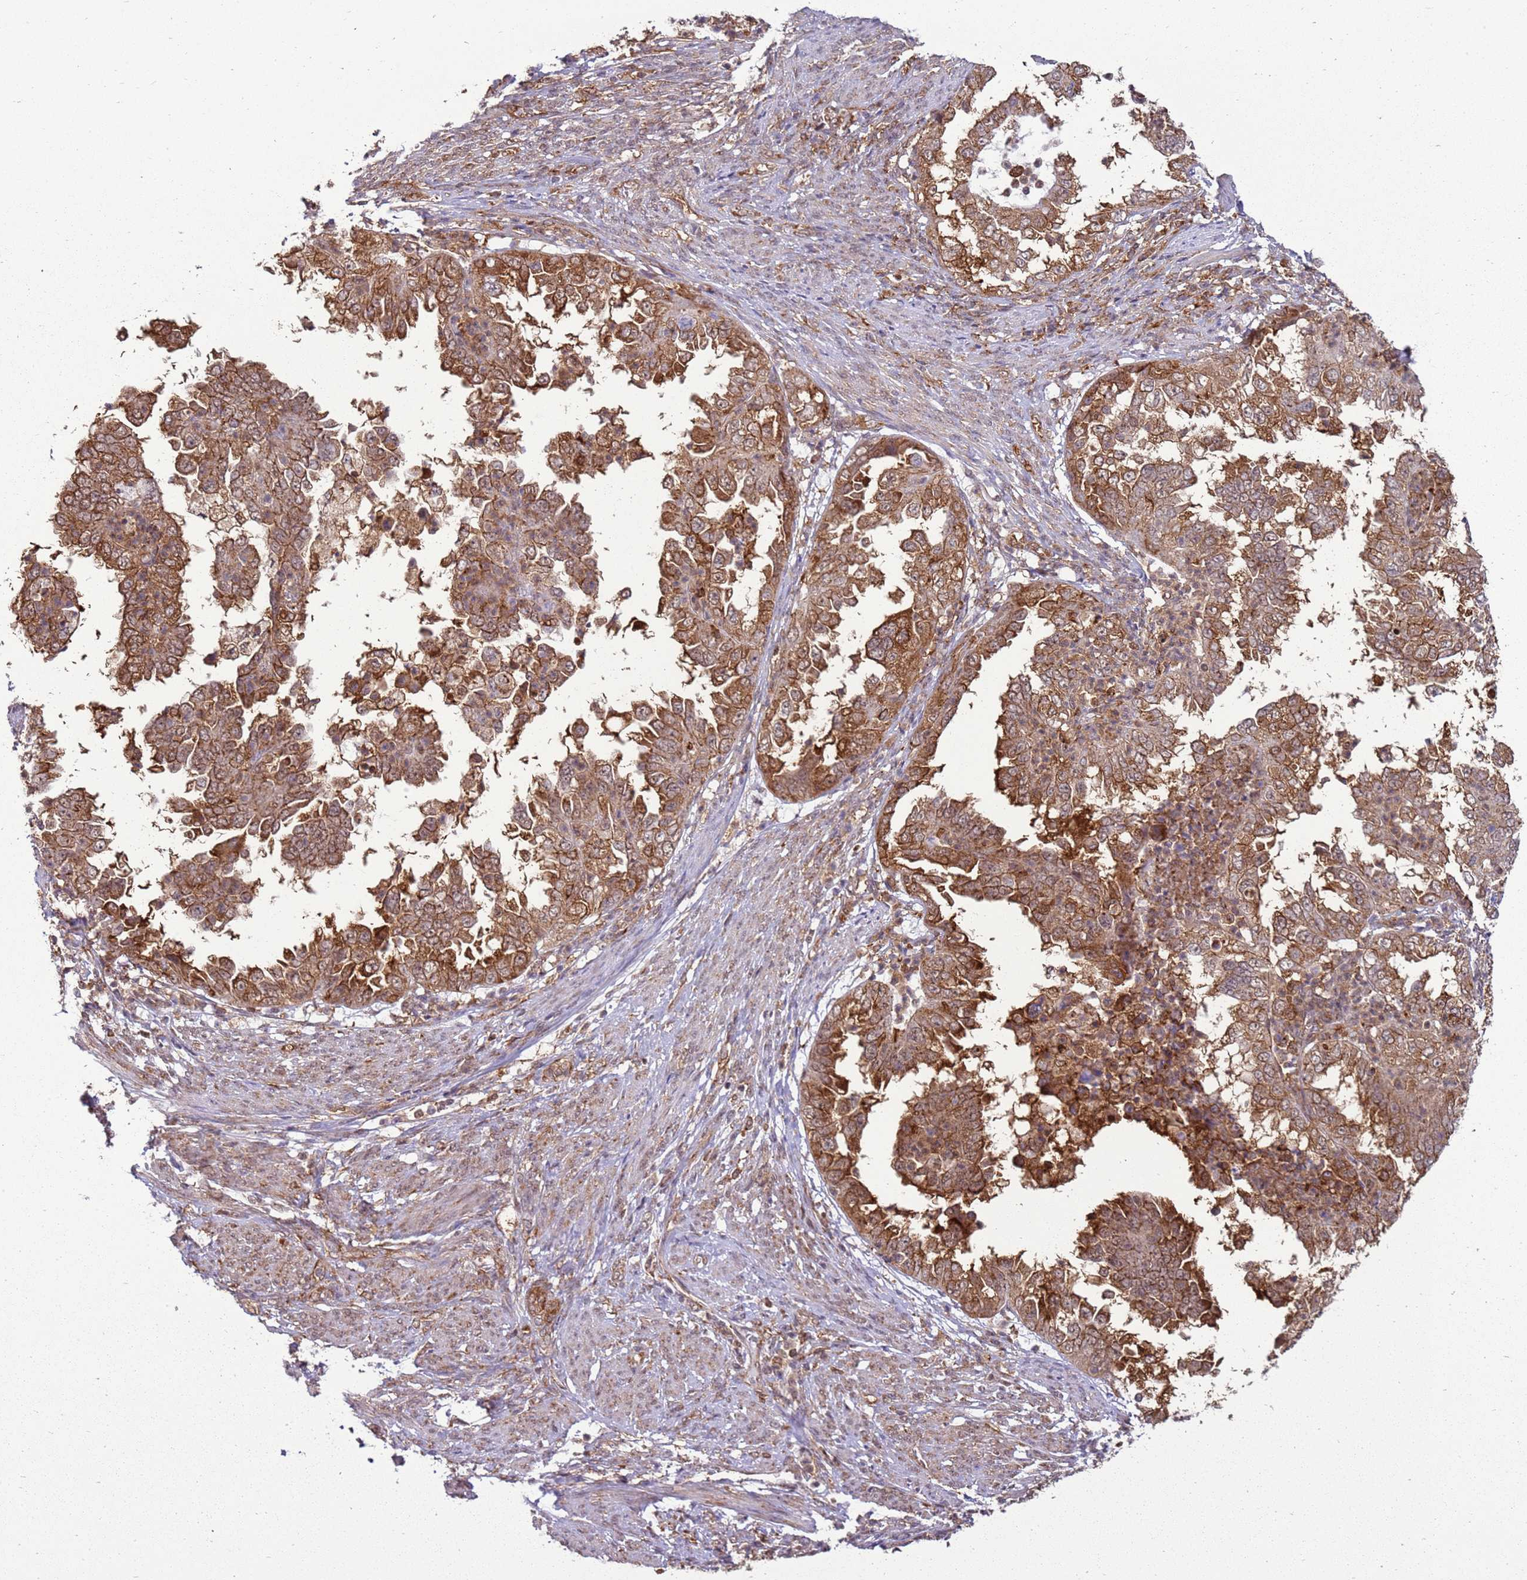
{"staining": {"intensity": "strong", "quantity": ">75%", "location": "cytoplasmic/membranous"}, "tissue": "endometrial cancer", "cell_type": "Tumor cells", "image_type": "cancer", "snomed": [{"axis": "morphology", "description": "Adenocarcinoma, NOS"}, {"axis": "topography", "description": "Endometrium"}], "caption": "A photomicrograph of human adenocarcinoma (endometrial) stained for a protein shows strong cytoplasmic/membranous brown staining in tumor cells. (Stains: DAB in brown, nuclei in blue, Microscopy: brightfield microscopy at high magnification).", "gene": "GABRE", "patient": {"sex": "female", "age": 85}}